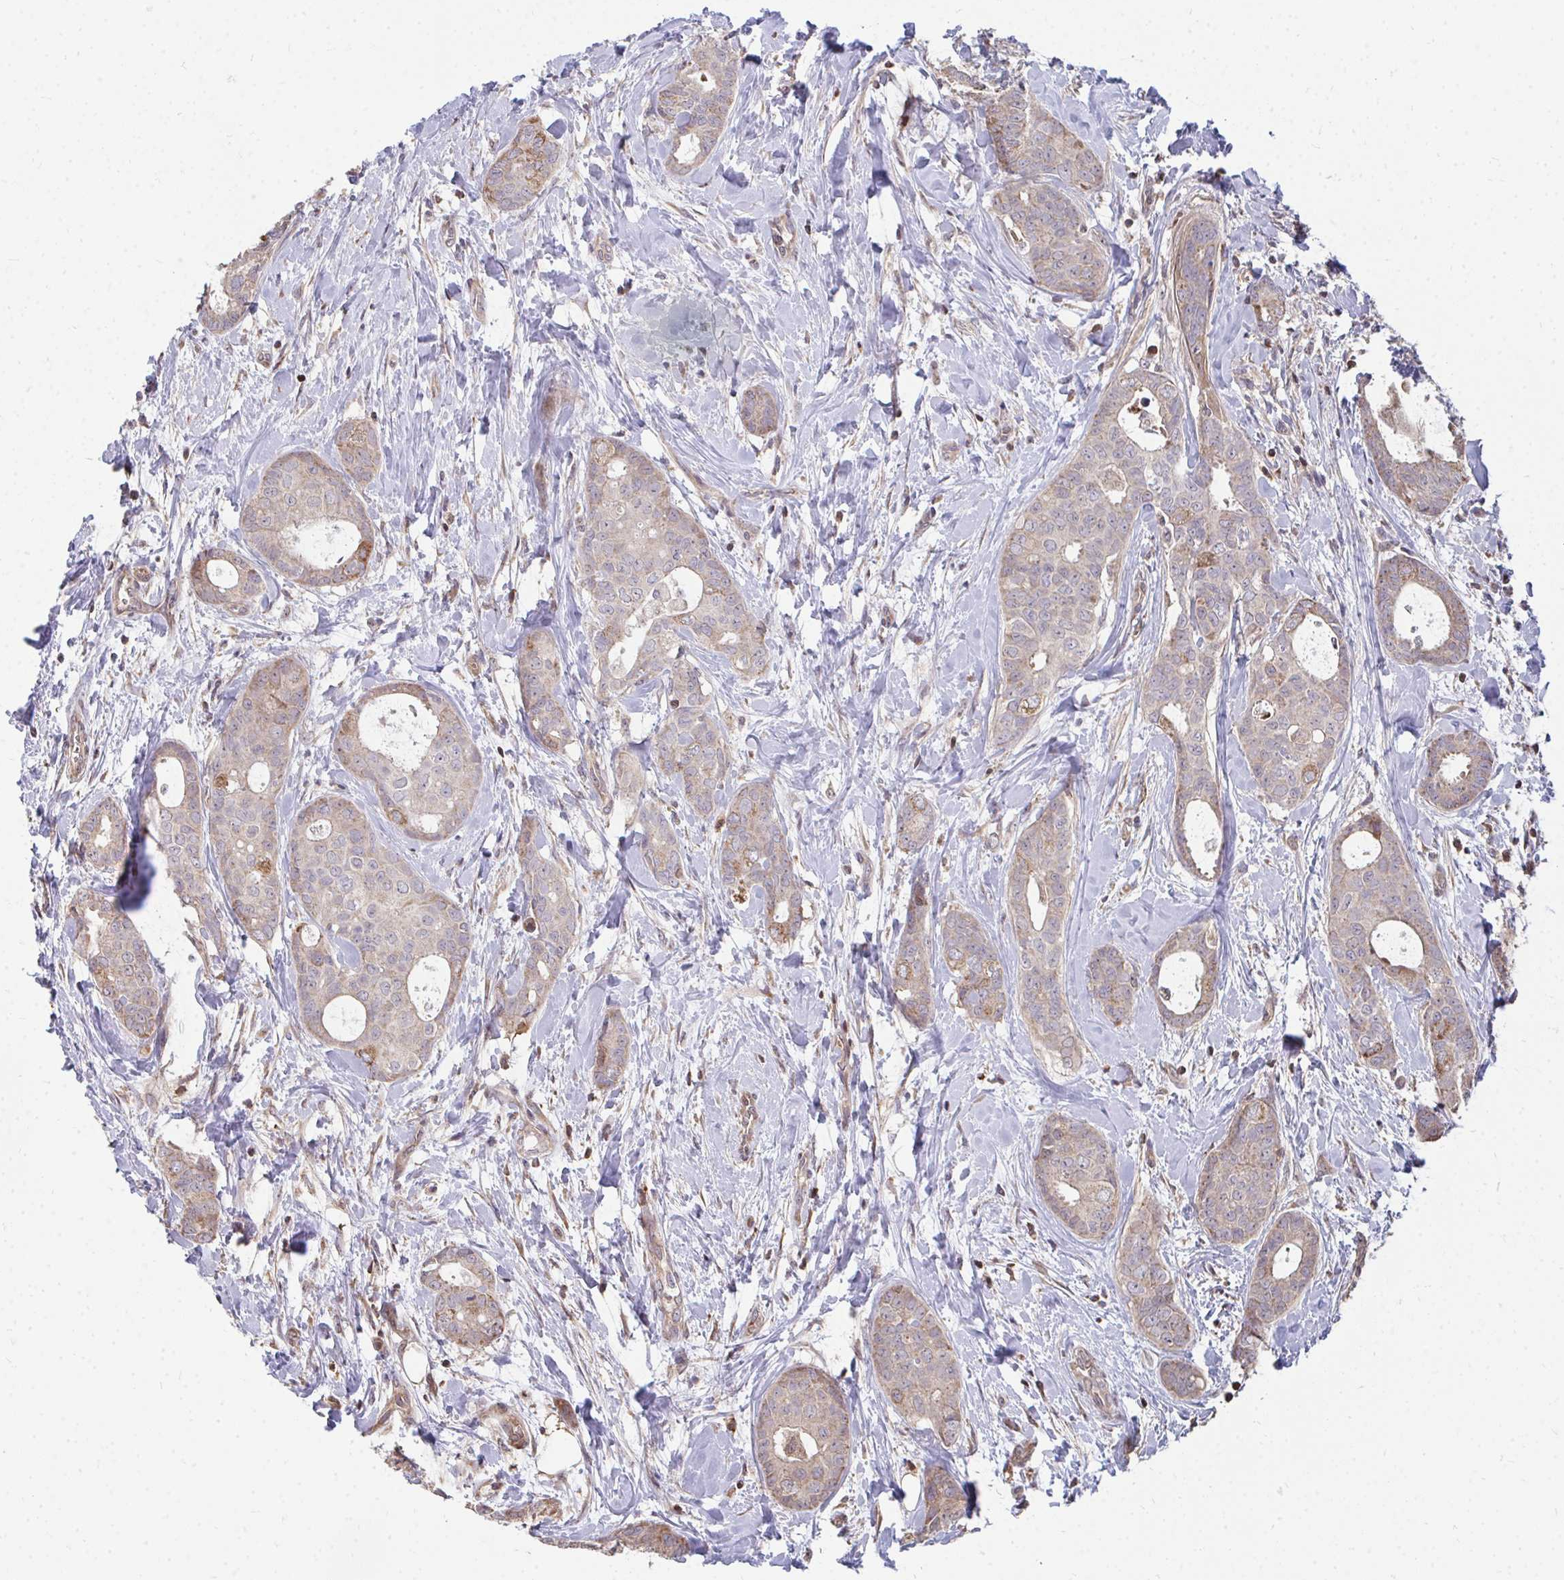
{"staining": {"intensity": "weak", "quantity": "25%-75%", "location": "cytoplasmic/membranous"}, "tissue": "breast cancer", "cell_type": "Tumor cells", "image_type": "cancer", "snomed": [{"axis": "morphology", "description": "Duct carcinoma"}, {"axis": "topography", "description": "Breast"}], "caption": "An image of human breast intraductal carcinoma stained for a protein exhibits weak cytoplasmic/membranous brown staining in tumor cells.", "gene": "DNAJA2", "patient": {"sex": "female", "age": 45}}